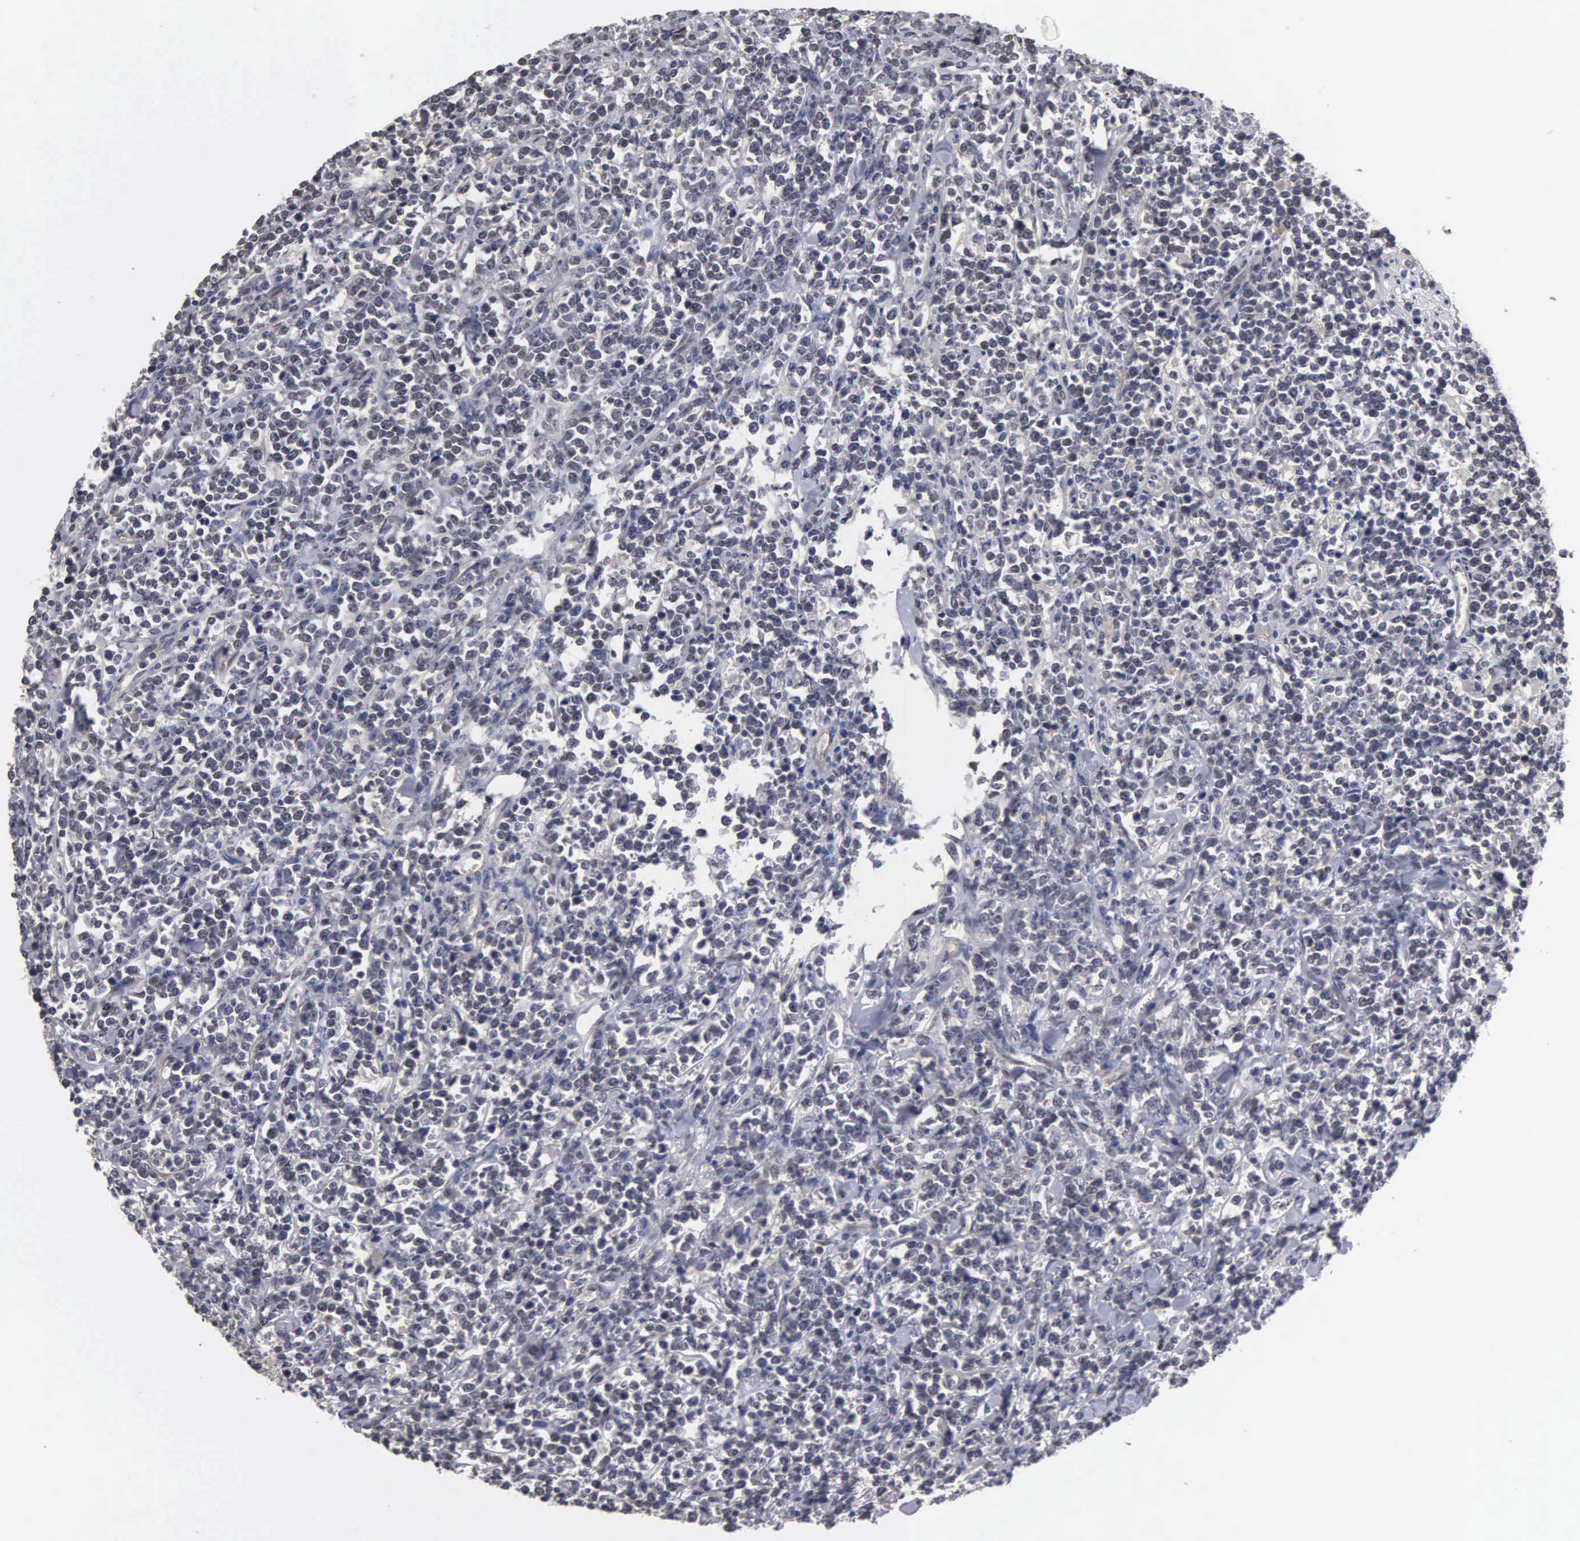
{"staining": {"intensity": "weak", "quantity": "<25%", "location": "nuclear"}, "tissue": "lymphoma", "cell_type": "Tumor cells", "image_type": "cancer", "snomed": [{"axis": "morphology", "description": "Malignant lymphoma, non-Hodgkin's type, High grade"}, {"axis": "topography", "description": "Small intestine"}, {"axis": "topography", "description": "Colon"}], "caption": "Tumor cells are negative for brown protein staining in lymphoma. (Brightfield microscopy of DAB (3,3'-diaminobenzidine) IHC at high magnification).", "gene": "ZBTB33", "patient": {"sex": "male", "age": 8}}